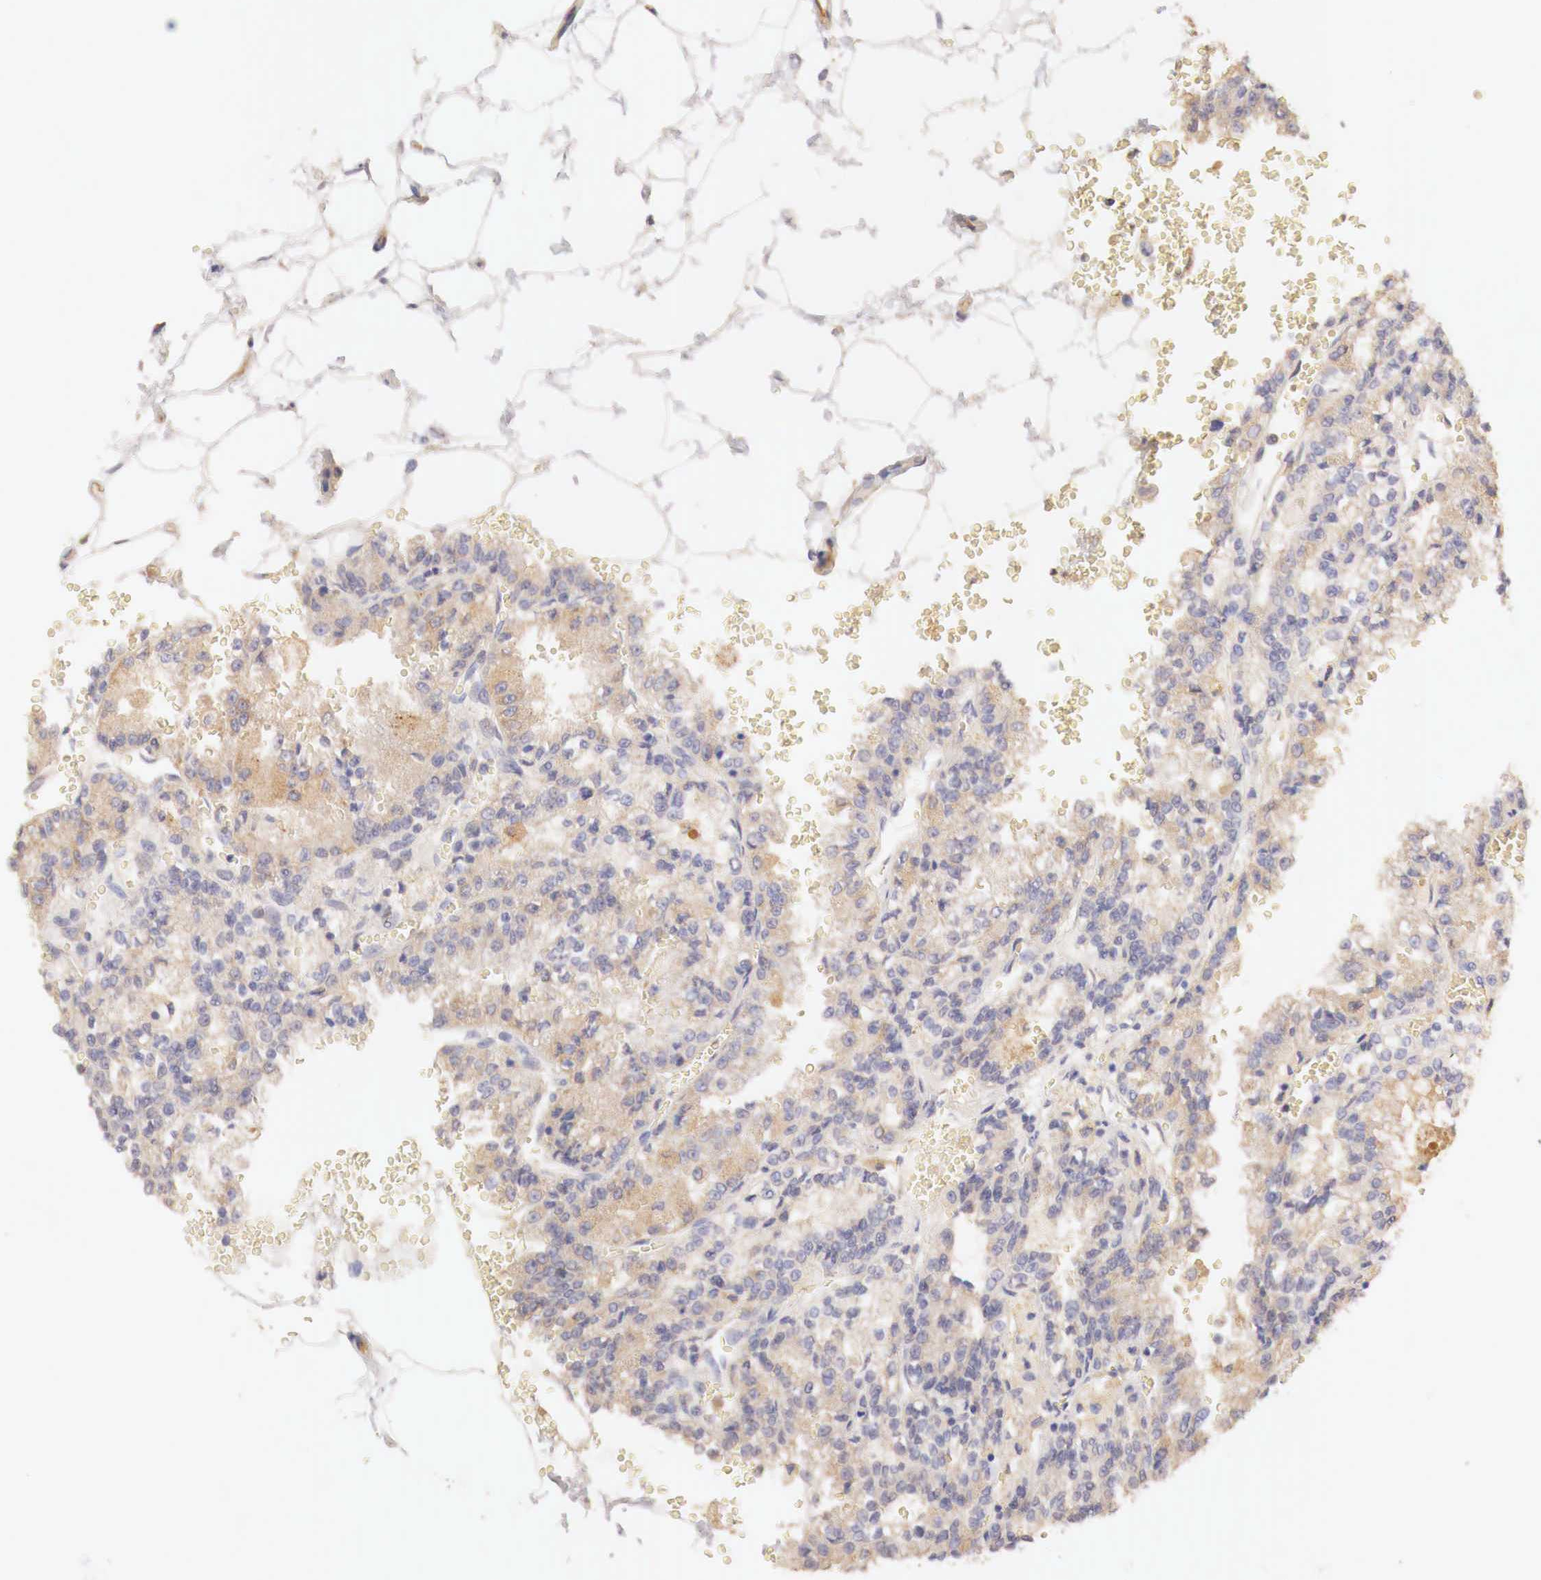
{"staining": {"intensity": "weak", "quantity": "25%-75%", "location": "cytoplasmic/membranous"}, "tissue": "renal cancer", "cell_type": "Tumor cells", "image_type": "cancer", "snomed": [{"axis": "morphology", "description": "Adenocarcinoma, NOS"}, {"axis": "topography", "description": "Kidney"}], "caption": "This photomicrograph shows renal cancer (adenocarcinoma) stained with immunohistochemistry to label a protein in brown. The cytoplasmic/membranous of tumor cells show weak positivity for the protein. Nuclei are counter-stained blue.", "gene": "GATA1", "patient": {"sex": "female", "age": 56}}